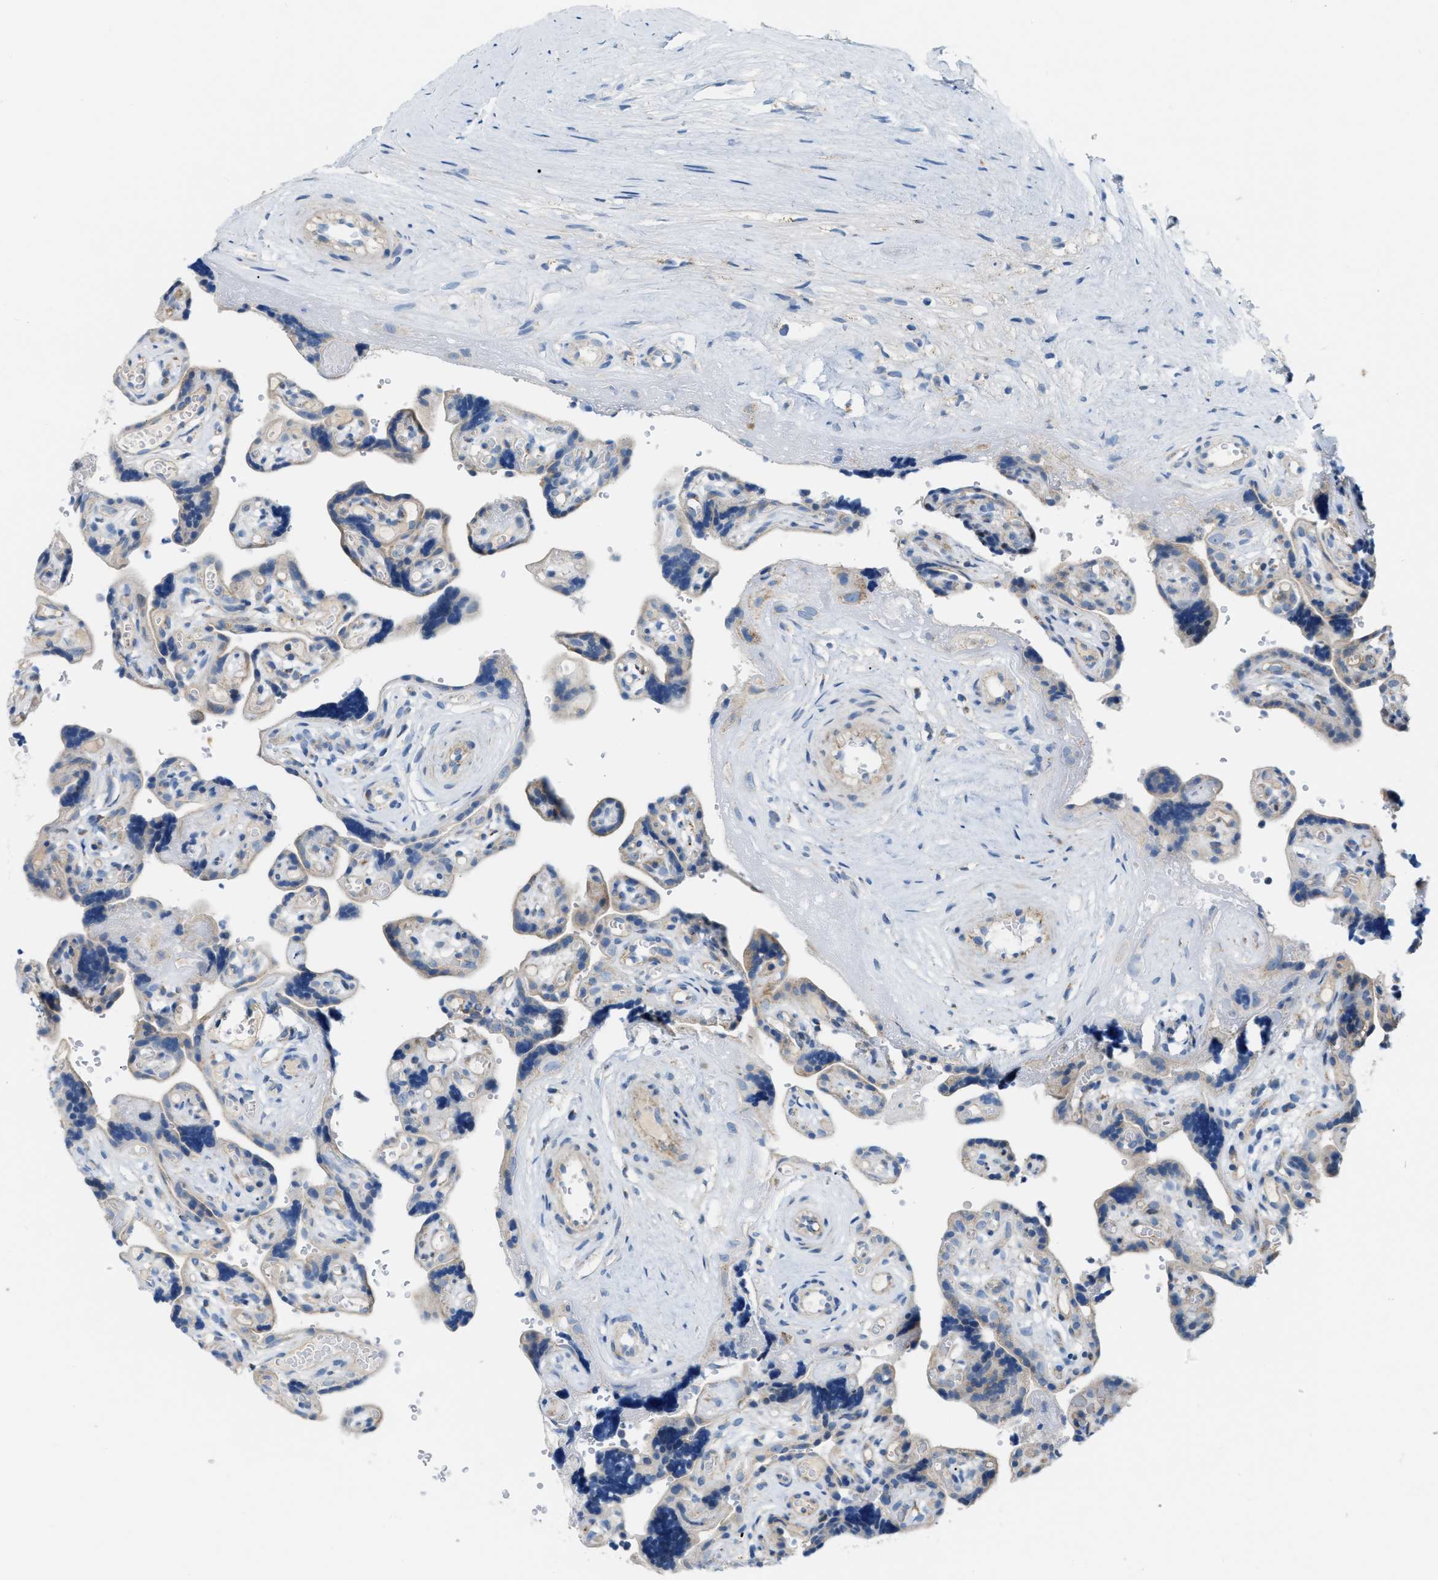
{"staining": {"intensity": "moderate", "quantity": "<25%", "location": "cytoplasmic/membranous"}, "tissue": "placenta", "cell_type": "Decidual cells", "image_type": "normal", "snomed": [{"axis": "morphology", "description": "Normal tissue, NOS"}, {"axis": "topography", "description": "Placenta"}], "caption": "A high-resolution histopathology image shows IHC staining of unremarkable placenta, which displays moderate cytoplasmic/membranous expression in about <25% of decidual cells. The protein of interest is shown in brown color, while the nuclei are stained blue.", "gene": "JADE1", "patient": {"sex": "female", "age": 30}}